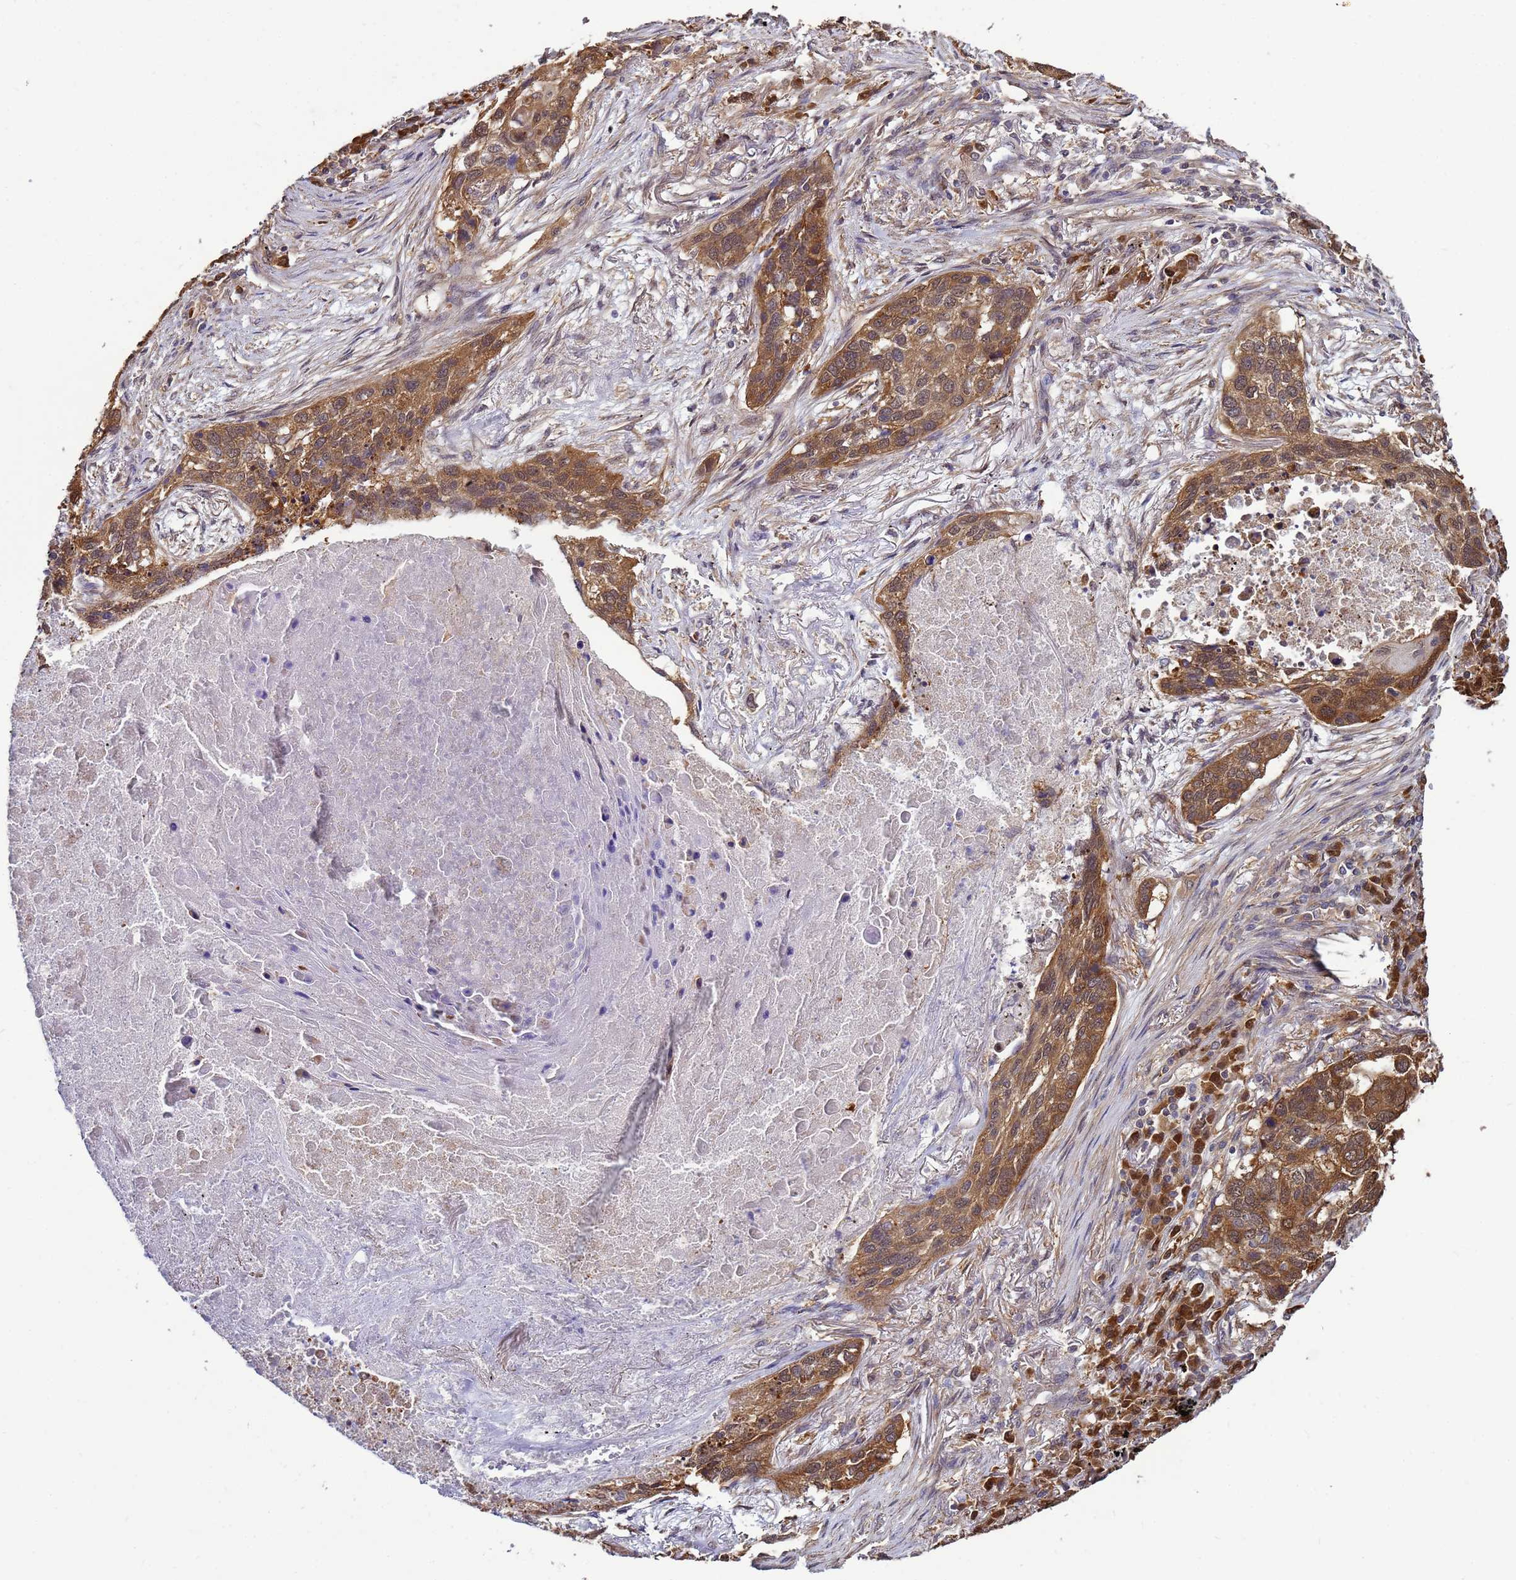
{"staining": {"intensity": "moderate", "quantity": ">75%", "location": "cytoplasmic/membranous"}, "tissue": "lung cancer", "cell_type": "Tumor cells", "image_type": "cancer", "snomed": [{"axis": "morphology", "description": "Squamous cell carcinoma, NOS"}, {"axis": "topography", "description": "Lung"}], "caption": "Immunohistochemical staining of lung squamous cell carcinoma shows moderate cytoplasmic/membranous protein staining in approximately >75% of tumor cells. (DAB IHC, brown staining for protein, blue staining for nuclei).", "gene": "NAXE", "patient": {"sex": "female", "age": 63}}